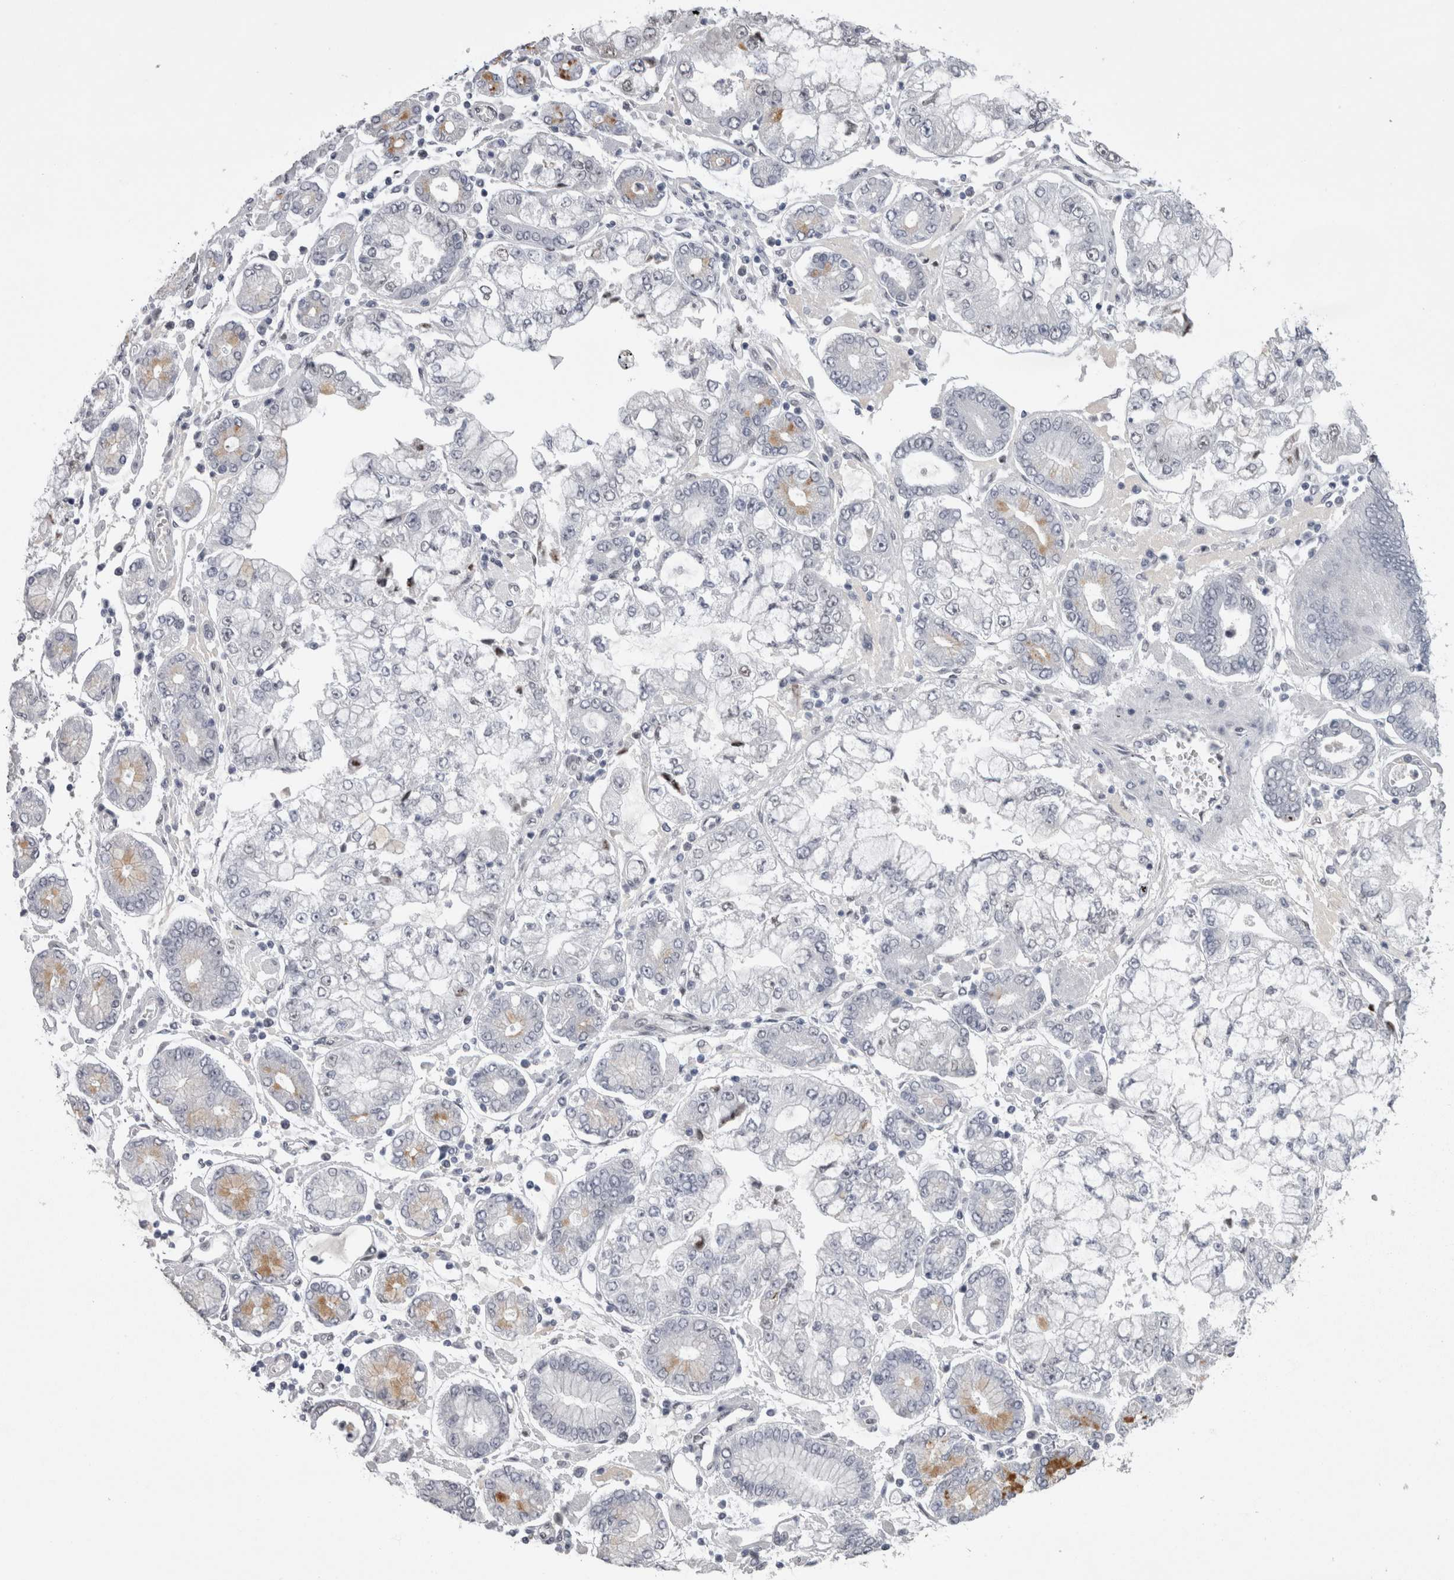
{"staining": {"intensity": "weak", "quantity": "<25%", "location": "nuclear"}, "tissue": "stomach cancer", "cell_type": "Tumor cells", "image_type": "cancer", "snomed": [{"axis": "morphology", "description": "Adenocarcinoma, NOS"}, {"axis": "topography", "description": "Stomach"}], "caption": "IHC photomicrograph of human stomach cancer (adenocarcinoma) stained for a protein (brown), which reveals no positivity in tumor cells.", "gene": "C1orf54", "patient": {"sex": "male", "age": 76}}